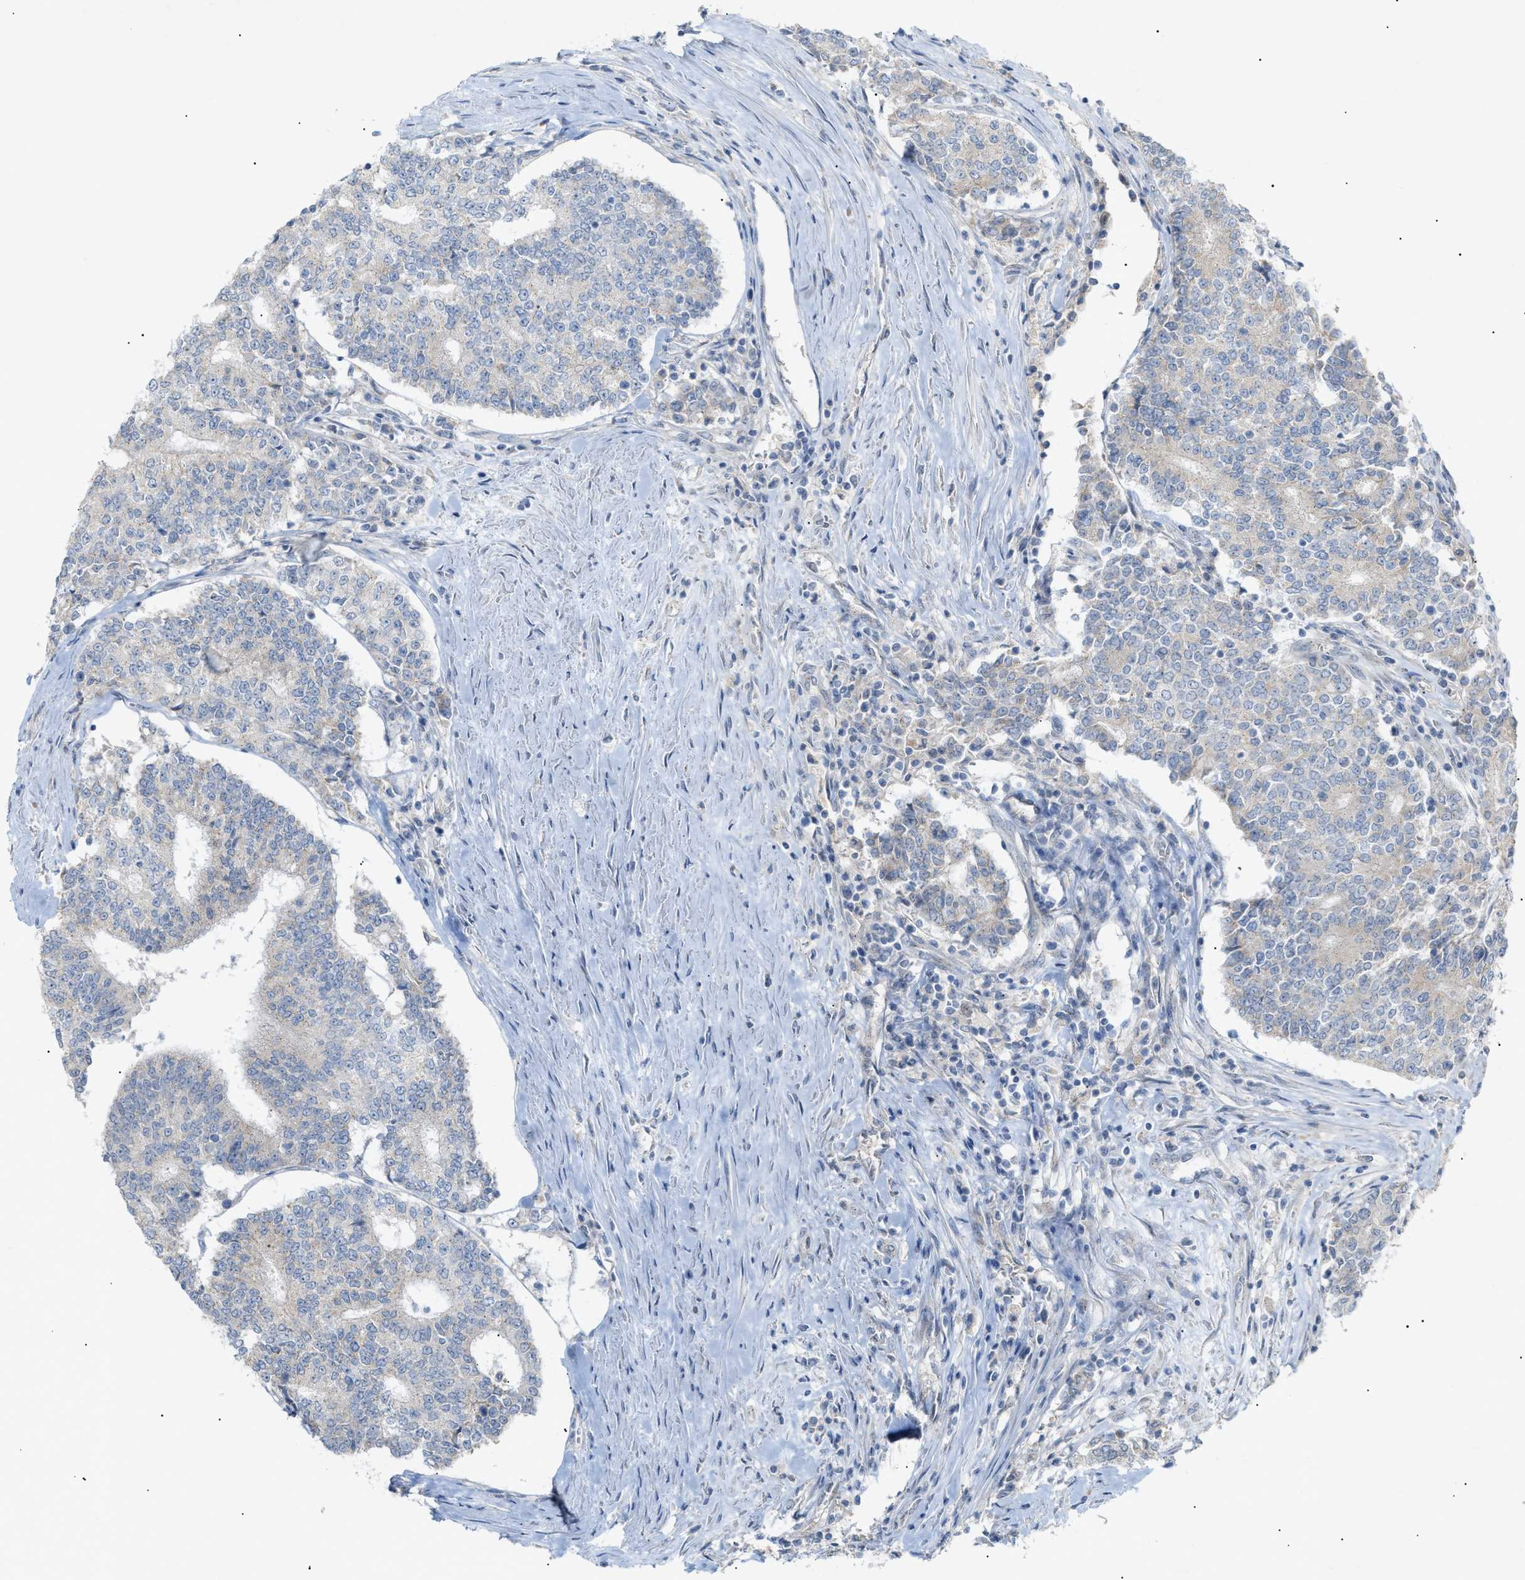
{"staining": {"intensity": "negative", "quantity": "none", "location": "none"}, "tissue": "prostate cancer", "cell_type": "Tumor cells", "image_type": "cancer", "snomed": [{"axis": "morphology", "description": "Normal tissue, NOS"}, {"axis": "morphology", "description": "Adenocarcinoma, High grade"}, {"axis": "topography", "description": "Prostate"}, {"axis": "topography", "description": "Seminal veicle"}], "caption": "A high-resolution micrograph shows IHC staining of prostate high-grade adenocarcinoma, which shows no significant staining in tumor cells.", "gene": "SLC25A31", "patient": {"sex": "male", "age": 55}}